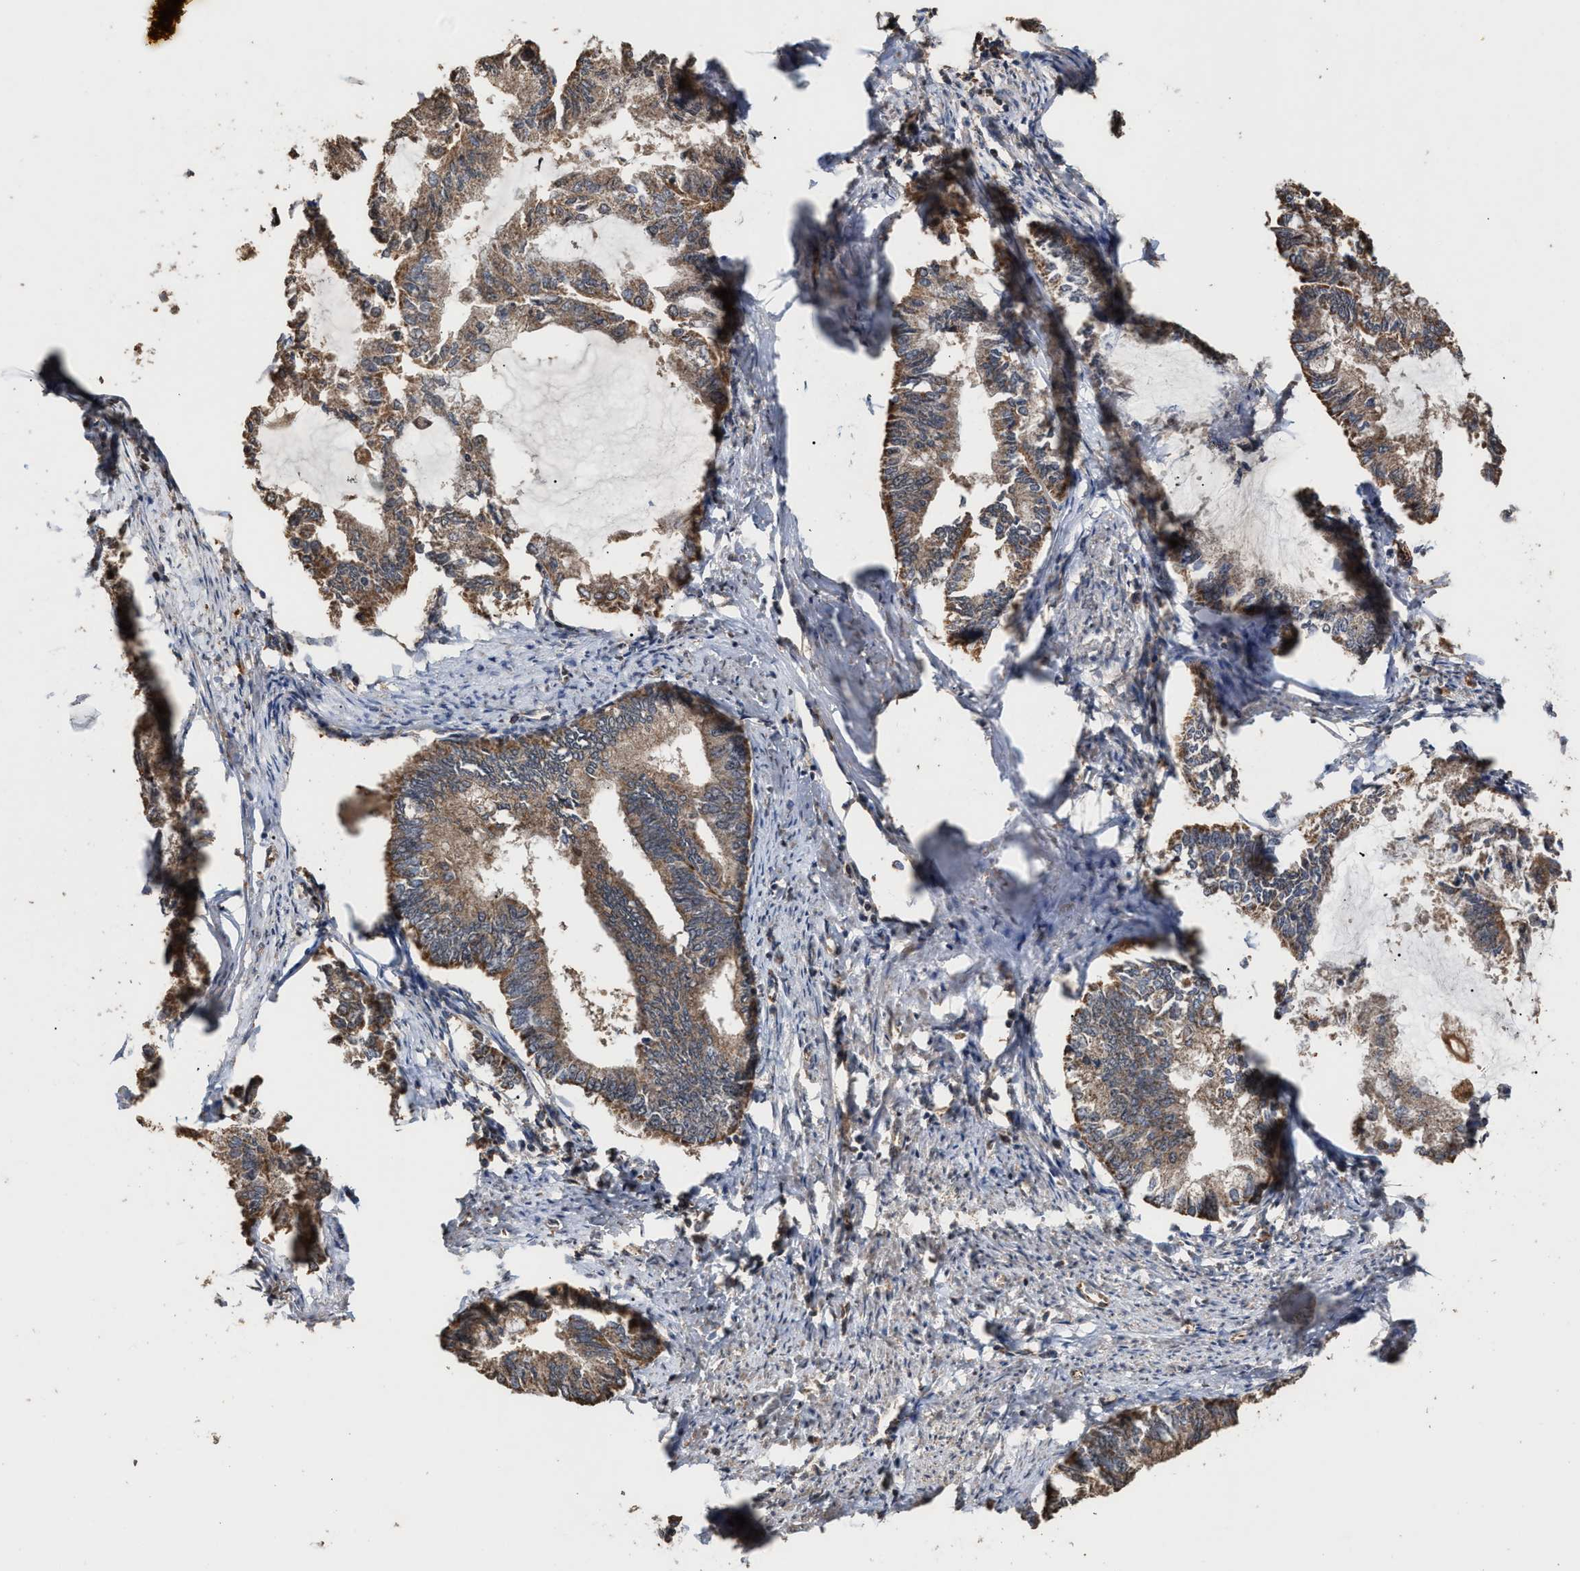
{"staining": {"intensity": "moderate", "quantity": ">75%", "location": "cytoplasmic/membranous"}, "tissue": "endometrial cancer", "cell_type": "Tumor cells", "image_type": "cancer", "snomed": [{"axis": "morphology", "description": "Adenocarcinoma, NOS"}, {"axis": "topography", "description": "Endometrium"}], "caption": "Protein expression analysis of human endometrial cancer reveals moderate cytoplasmic/membranous staining in approximately >75% of tumor cells. (IHC, brightfield microscopy, high magnification).", "gene": "ZNHIT6", "patient": {"sex": "female", "age": 86}}